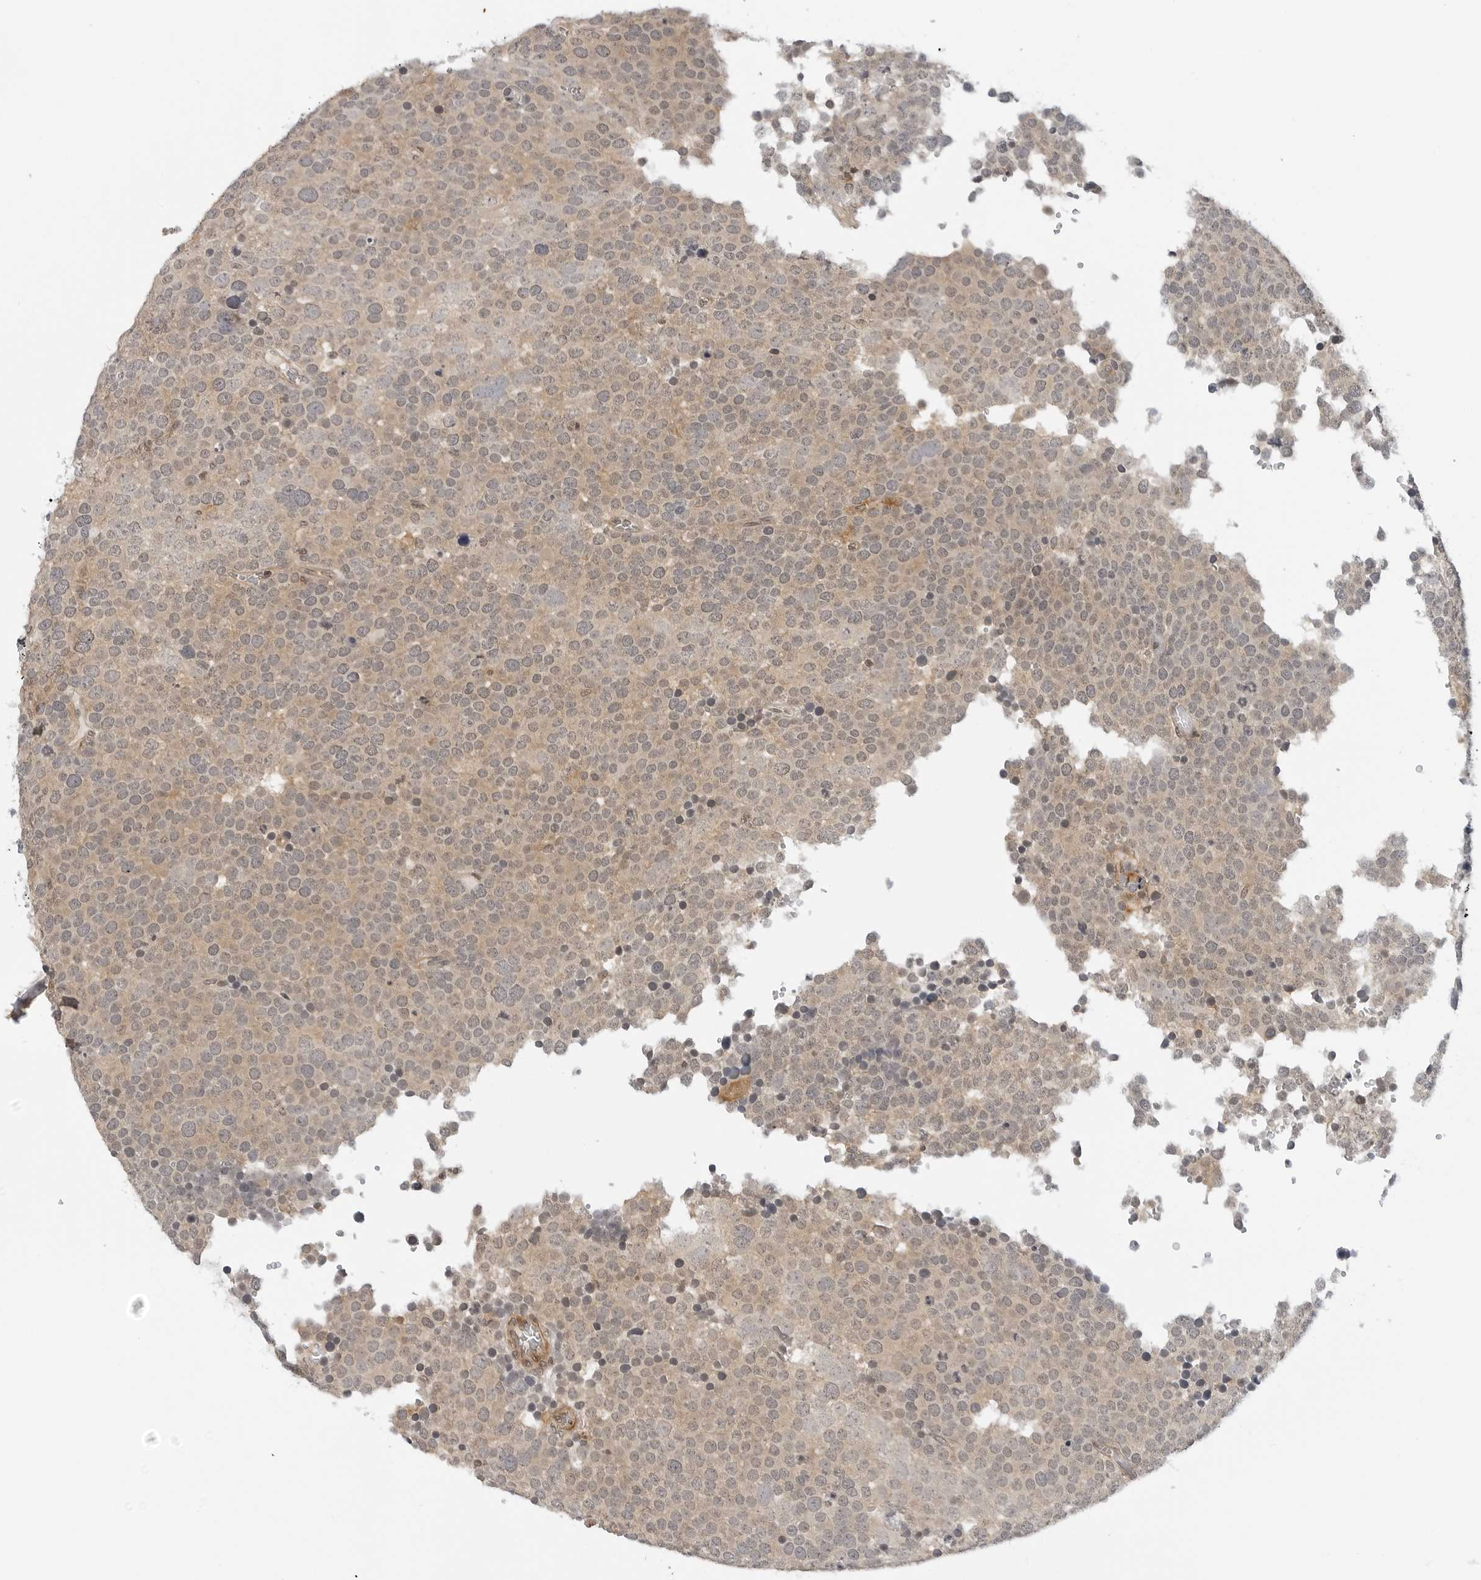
{"staining": {"intensity": "weak", "quantity": ">75%", "location": "cytoplasmic/membranous"}, "tissue": "testis cancer", "cell_type": "Tumor cells", "image_type": "cancer", "snomed": [{"axis": "morphology", "description": "Seminoma, NOS"}, {"axis": "topography", "description": "Testis"}], "caption": "This photomicrograph shows immunohistochemistry staining of human testis cancer, with low weak cytoplasmic/membranous expression in approximately >75% of tumor cells.", "gene": "MAP2K5", "patient": {"sex": "male", "age": 71}}